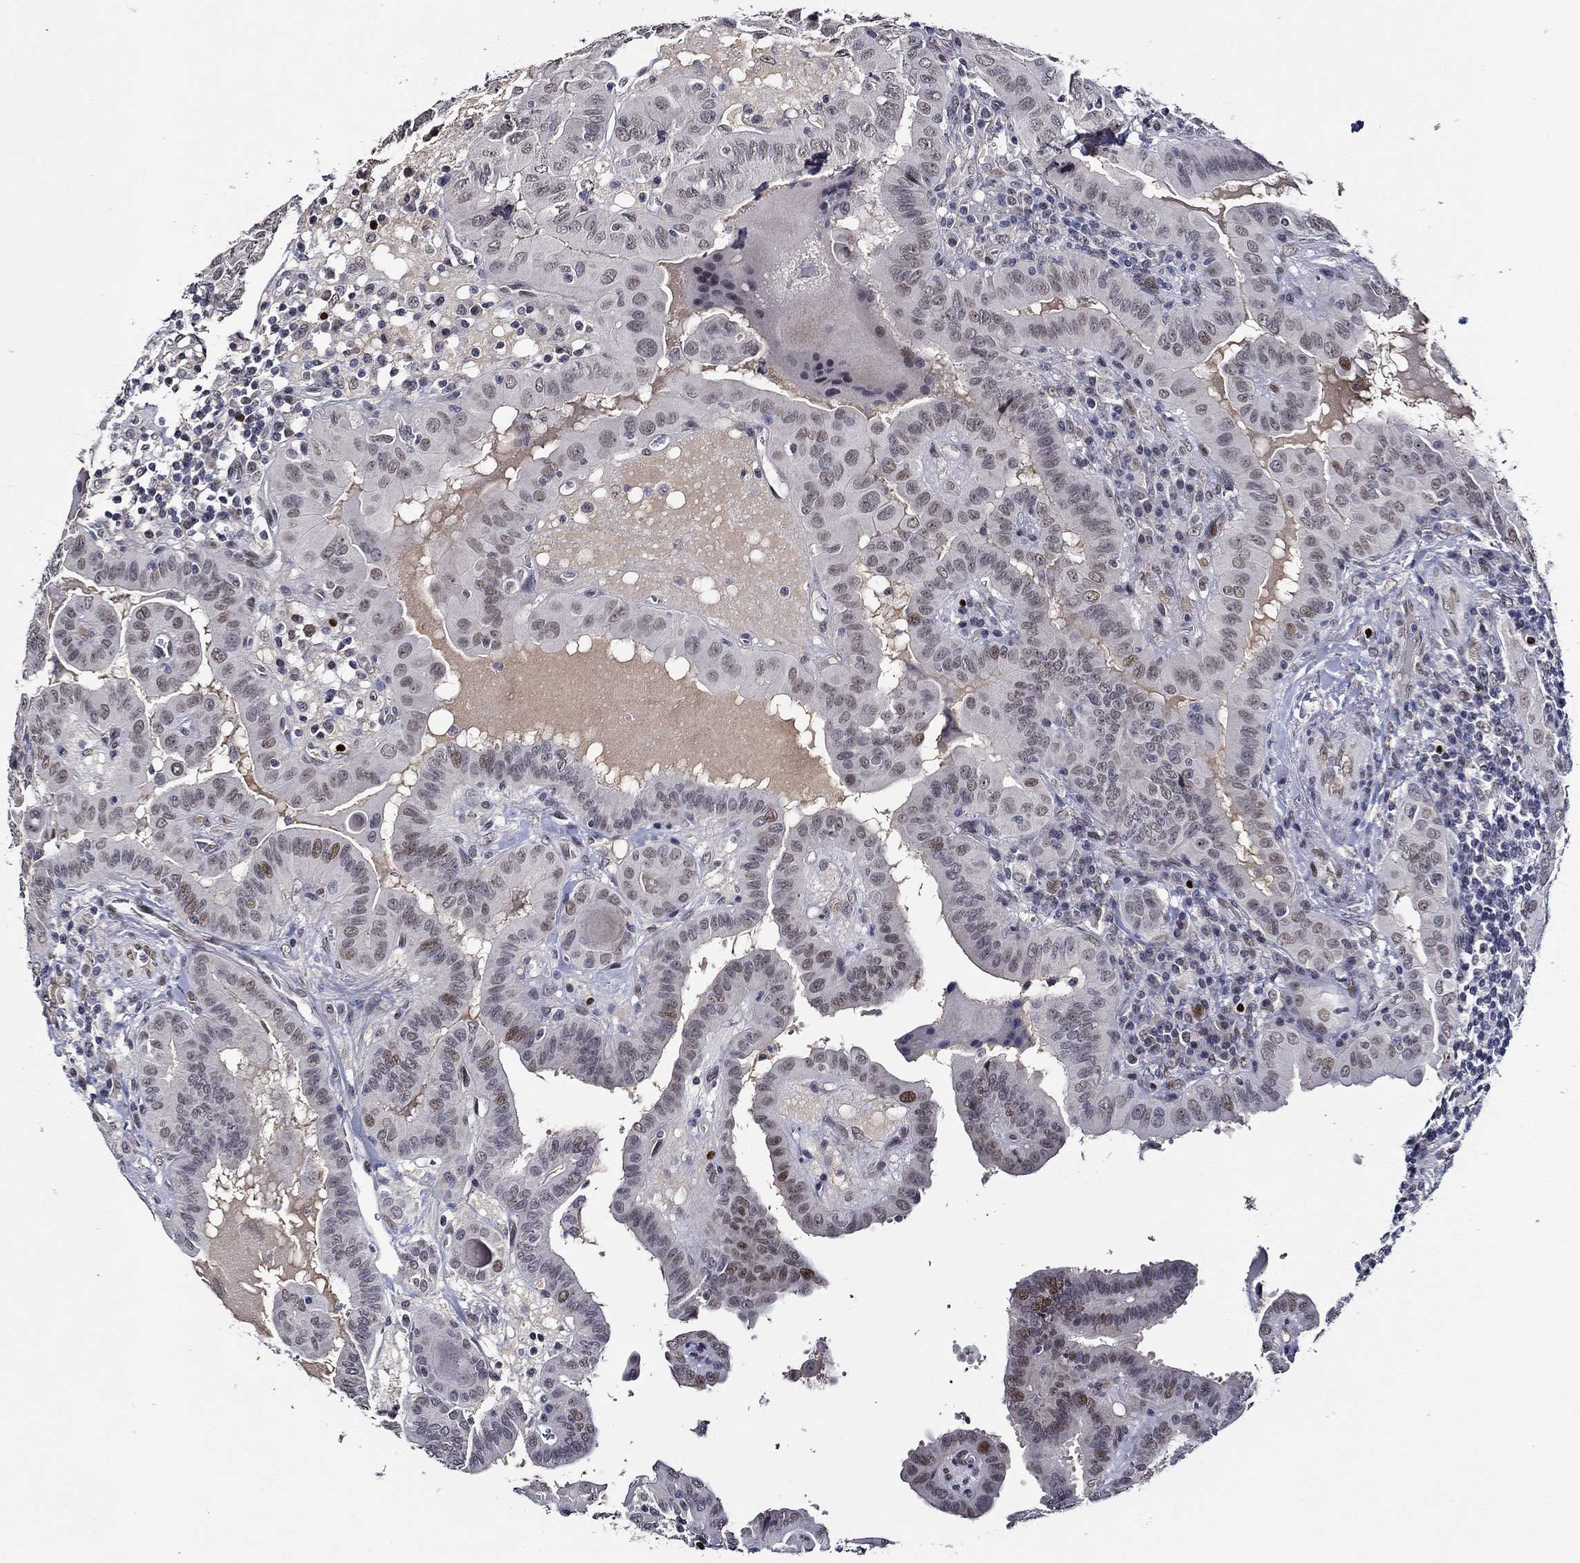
{"staining": {"intensity": "moderate", "quantity": "<25%", "location": "nuclear"}, "tissue": "thyroid cancer", "cell_type": "Tumor cells", "image_type": "cancer", "snomed": [{"axis": "morphology", "description": "Papillary adenocarcinoma, NOS"}, {"axis": "topography", "description": "Thyroid gland"}], "caption": "A histopathology image of human thyroid cancer stained for a protein displays moderate nuclear brown staining in tumor cells. (DAB IHC with brightfield microscopy, high magnification).", "gene": "GATA2", "patient": {"sex": "female", "age": 37}}